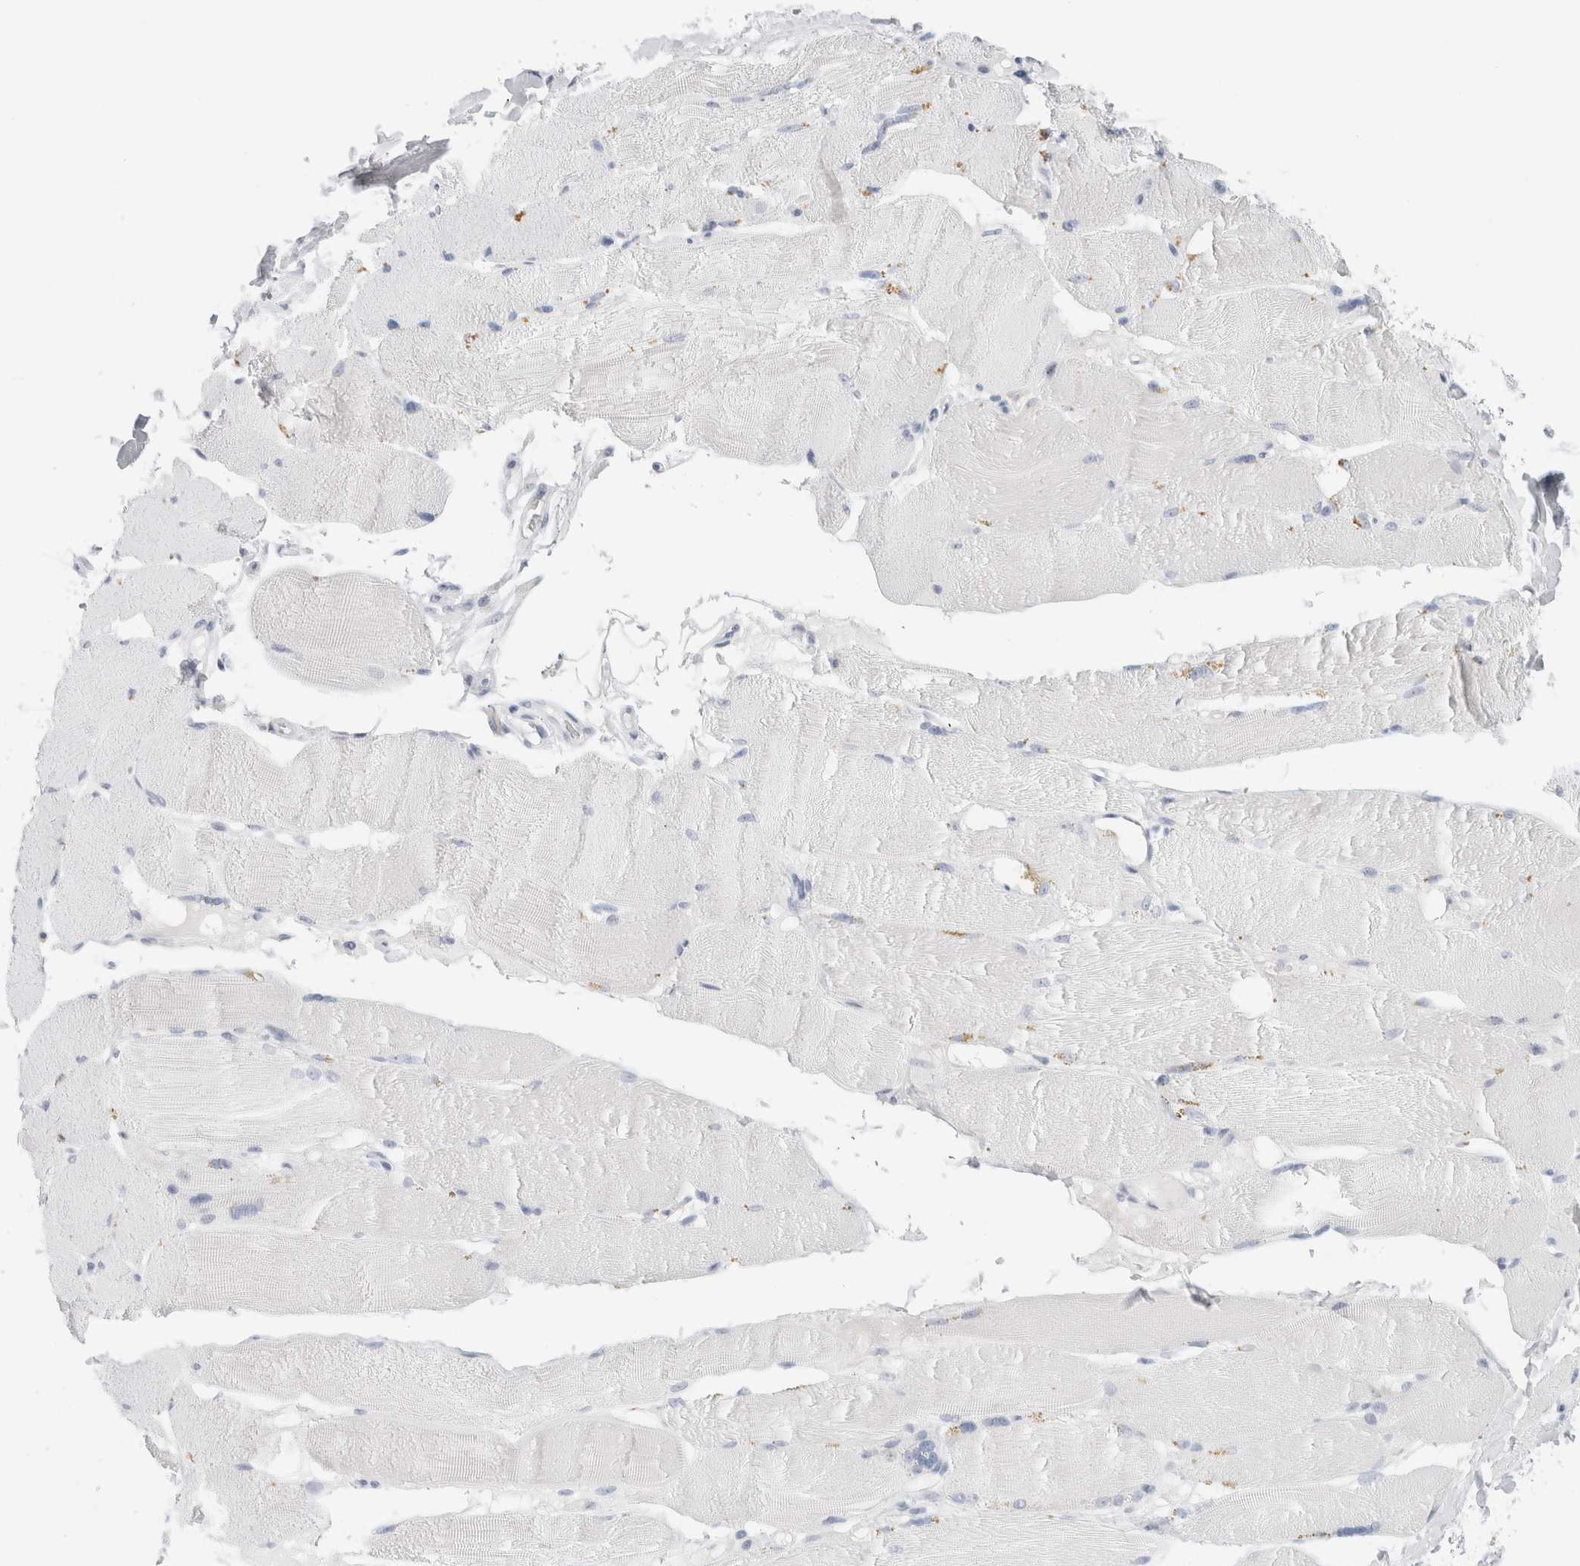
{"staining": {"intensity": "negative", "quantity": "none", "location": "none"}, "tissue": "skeletal muscle", "cell_type": "Myocytes", "image_type": "normal", "snomed": [{"axis": "morphology", "description": "Normal tissue, NOS"}, {"axis": "topography", "description": "Skin"}, {"axis": "topography", "description": "Skeletal muscle"}], "caption": "The image shows no significant staining in myocytes of skeletal muscle.", "gene": "MUC15", "patient": {"sex": "male", "age": 83}}